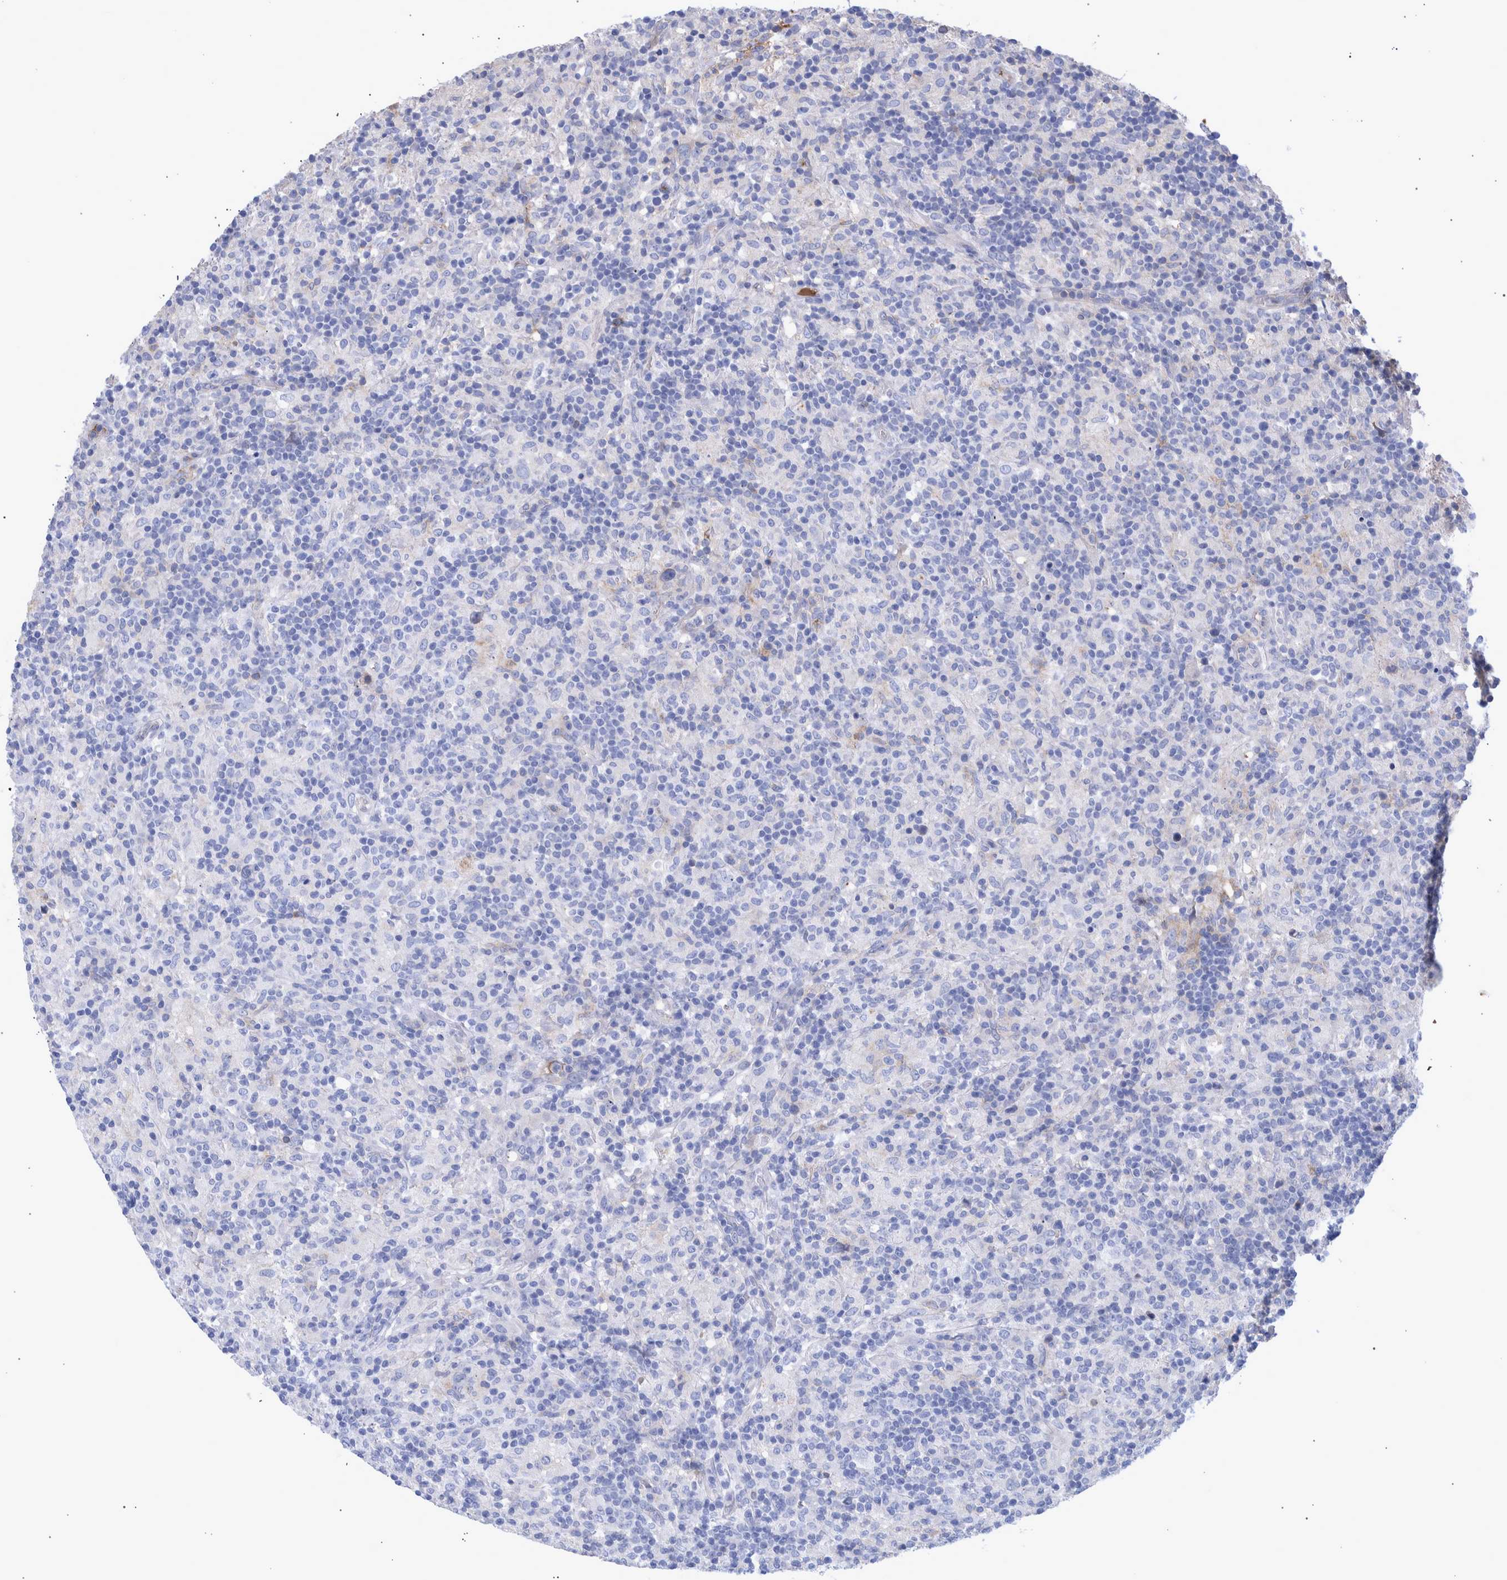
{"staining": {"intensity": "negative", "quantity": "none", "location": "none"}, "tissue": "lymphoma", "cell_type": "Tumor cells", "image_type": "cancer", "snomed": [{"axis": "morphology", "description": "Hodgkin's disease, NOS"}, {"axis": "topography", "description": "Lymph node"}], "caption": "The histopathology image reveals no significant staining in tumor cells of Hodgkin's disease.", "gene": "DLL4", "patient": {"sex": "male", "age": 70}}